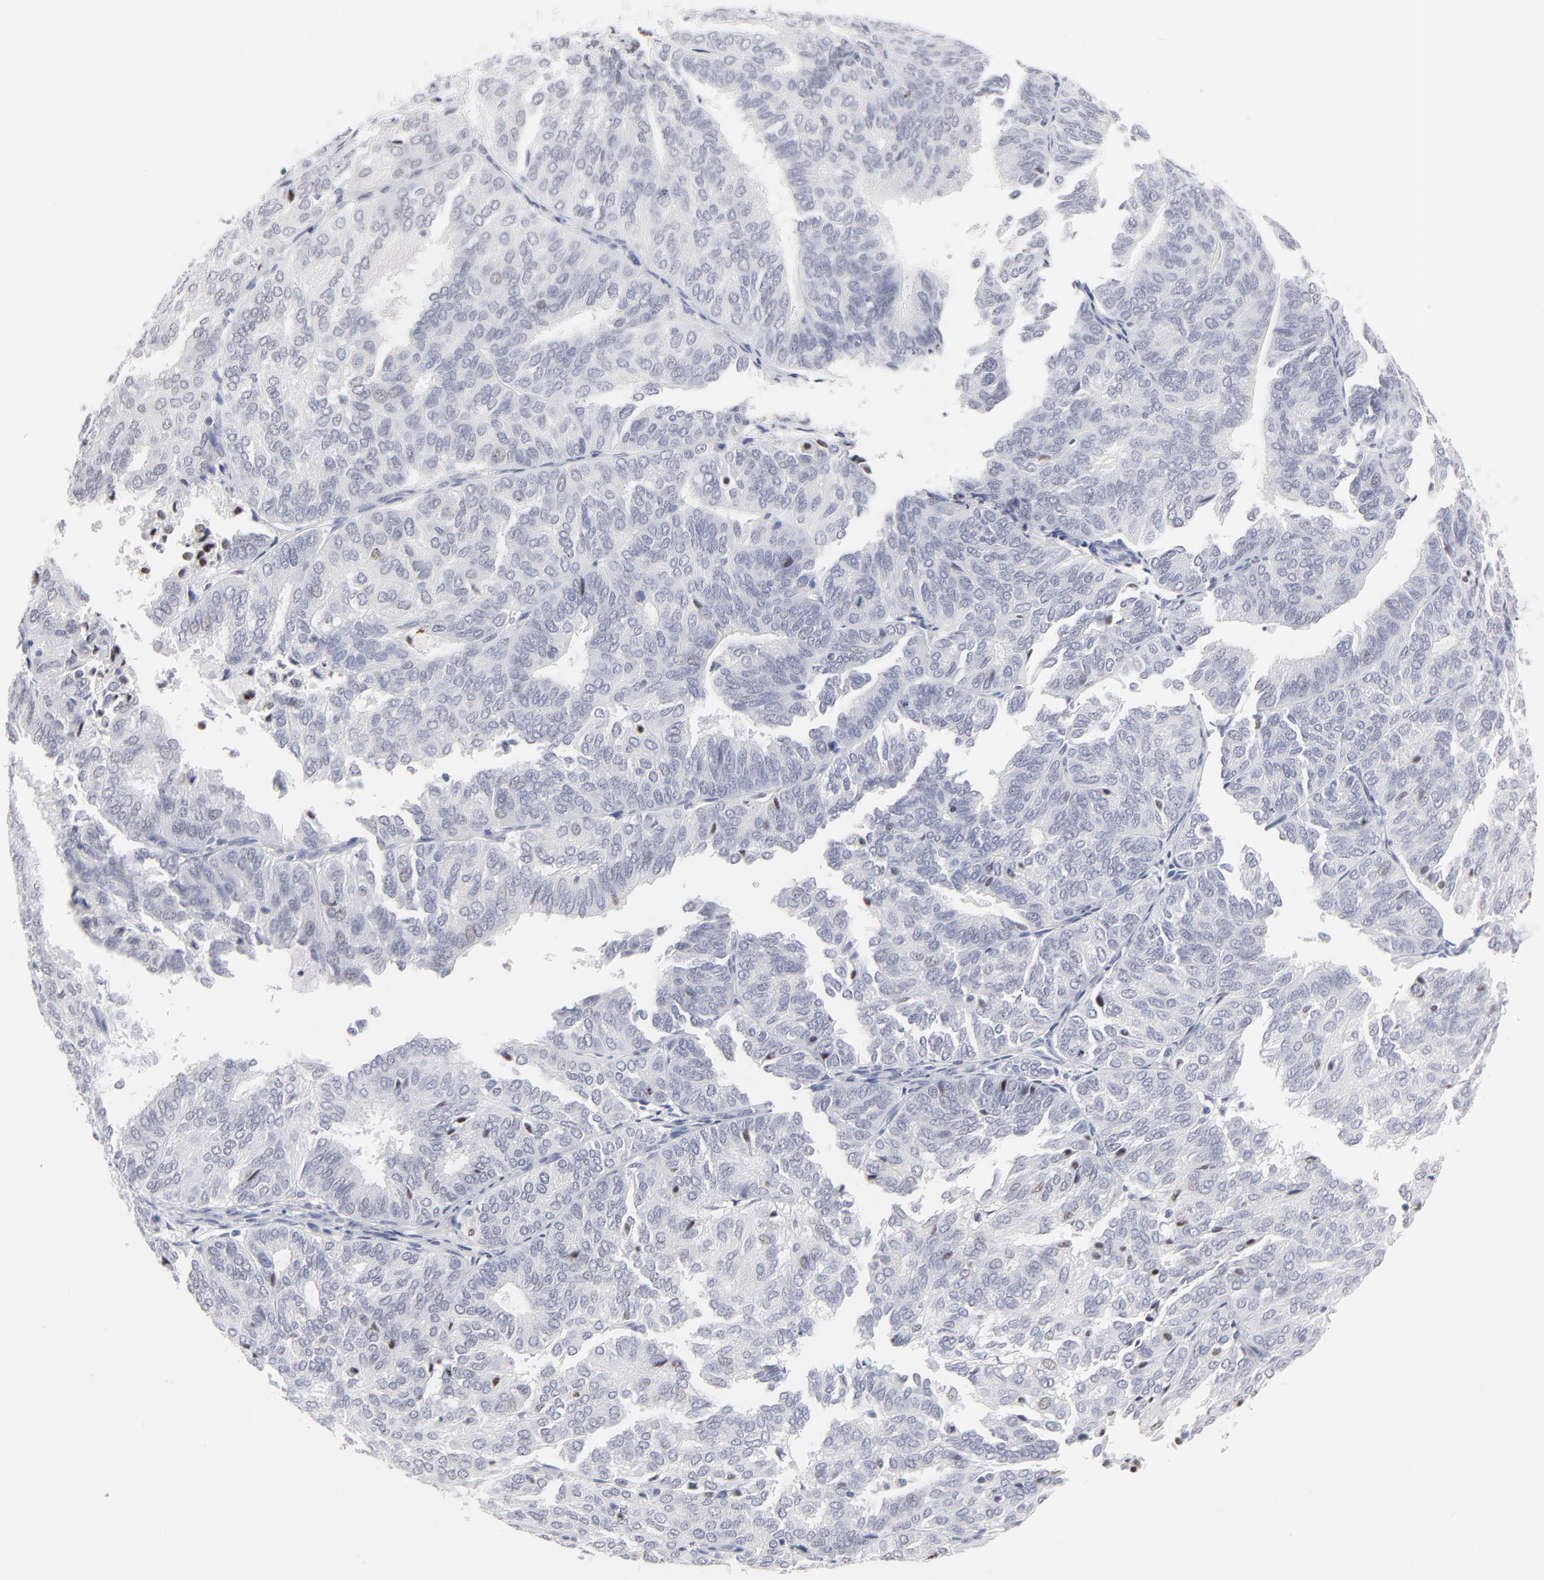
{"staining": {"intensity": "negative", "quantity": "none", "location": "none"}, "tissue": "endometrial cancer", "cell_type": "Tumor cells", "image_type": "cancer", "snomed": [{"axis": "morphology", "description": "Adenocarcinoma, NOS"}, {"axis": "topography", "description": "Endometrium"}], "caption": "Endometrial adenocarcinoma was stained to show a protein in brown. There is no significant expression in tumor cells.", "gene": "KHNYN", "patient": {"sex": "female", "age": 59}}